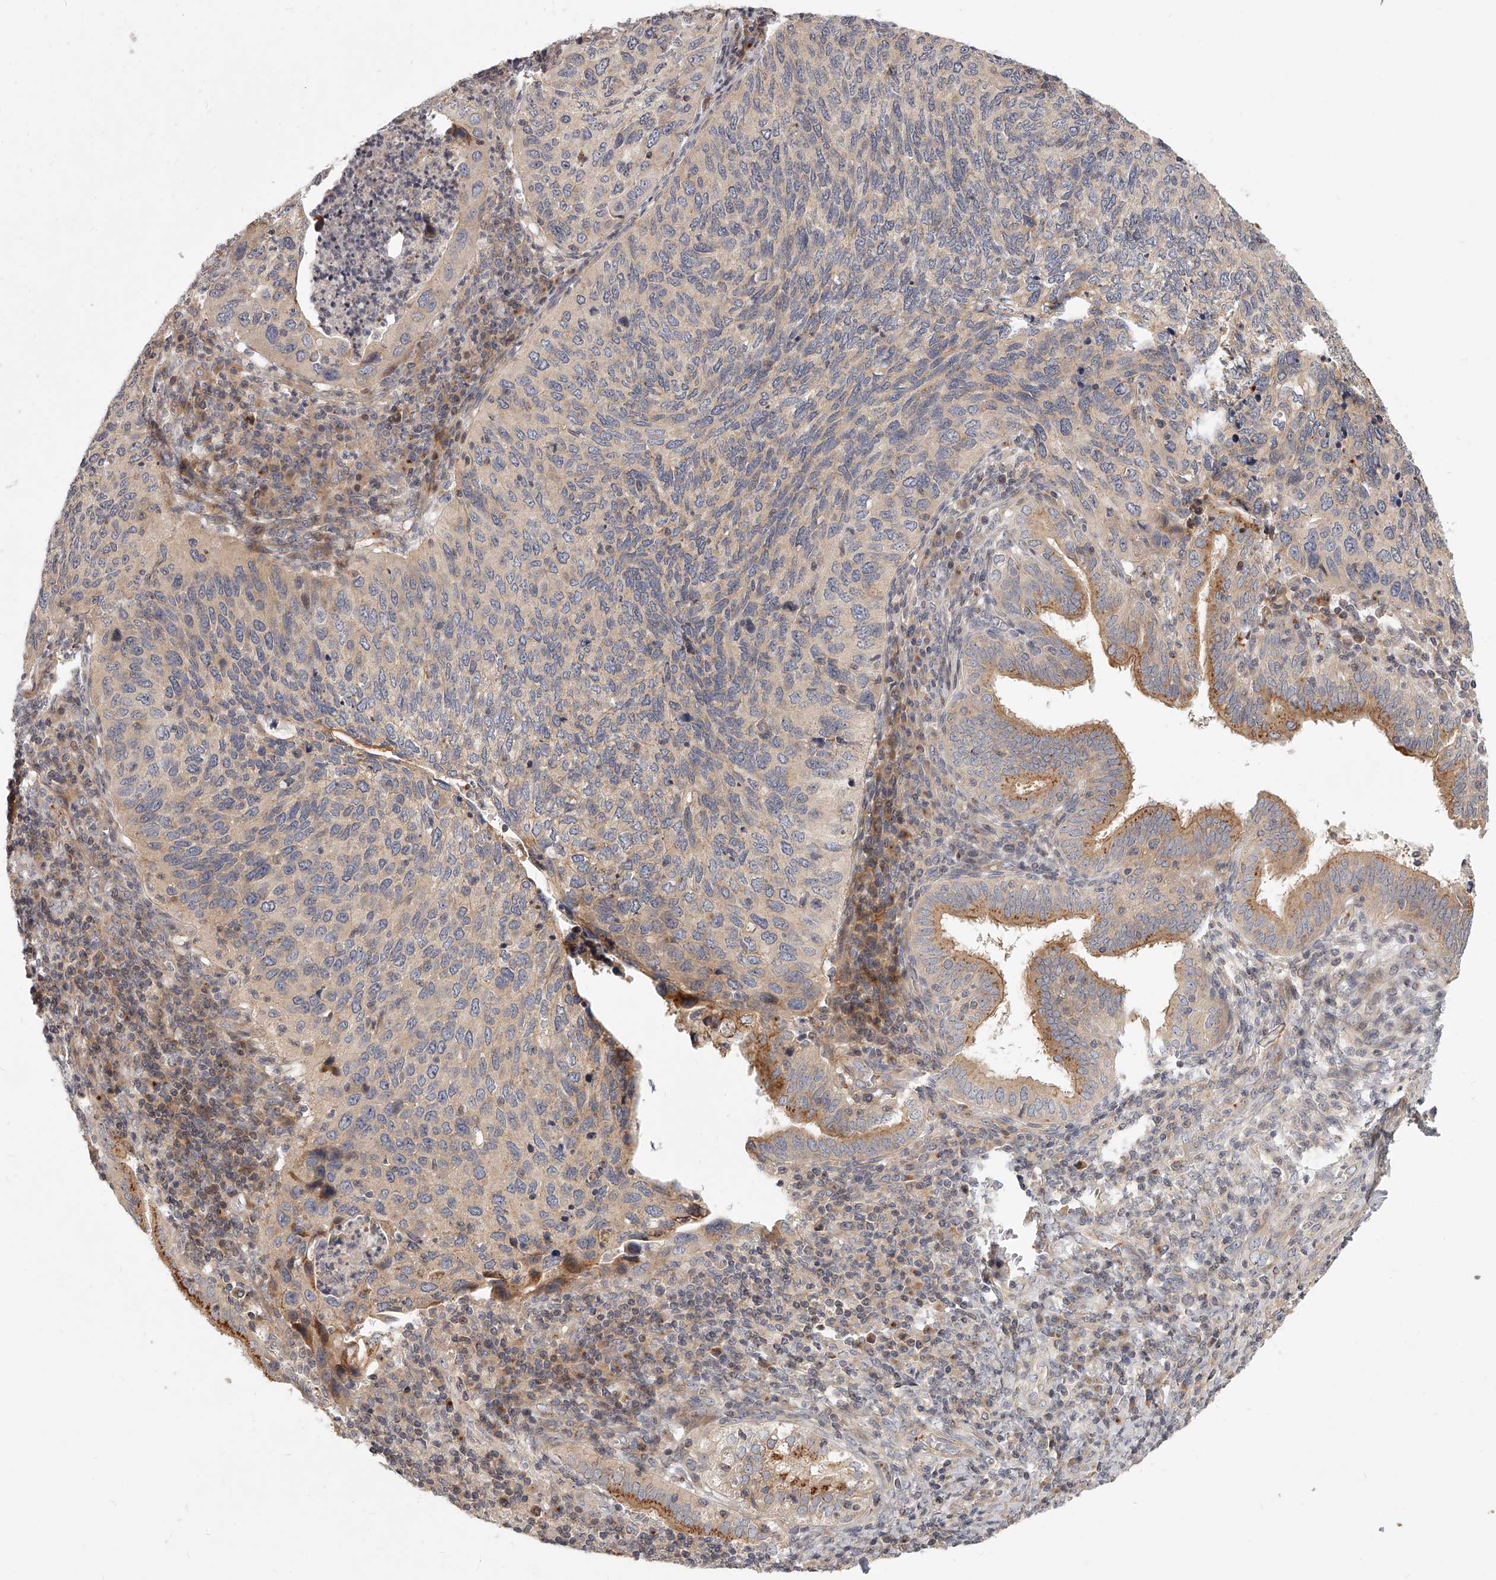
{"staining": {"intensity": "weak", "quantity": "<25%", "location": "cytoplasmic/membranous"}, "tissue": "cervical cancer", "cell_type": "Tumor cells", "image_type": "cancer", "snomed": [{"axis": "morphology", "description": "Squamous cell carcinoma, NOS"}, {"axis": "topography", "description": "Cervix"}], "caption": "Immunohistochemistry (IHC) image of human cervical squamous cell carcinoma stained for a protein (brown), which demonstrates no staining in tumor cells.", "gene": "SLC37A1", "patient": {"sex": "female", "age": 38}}